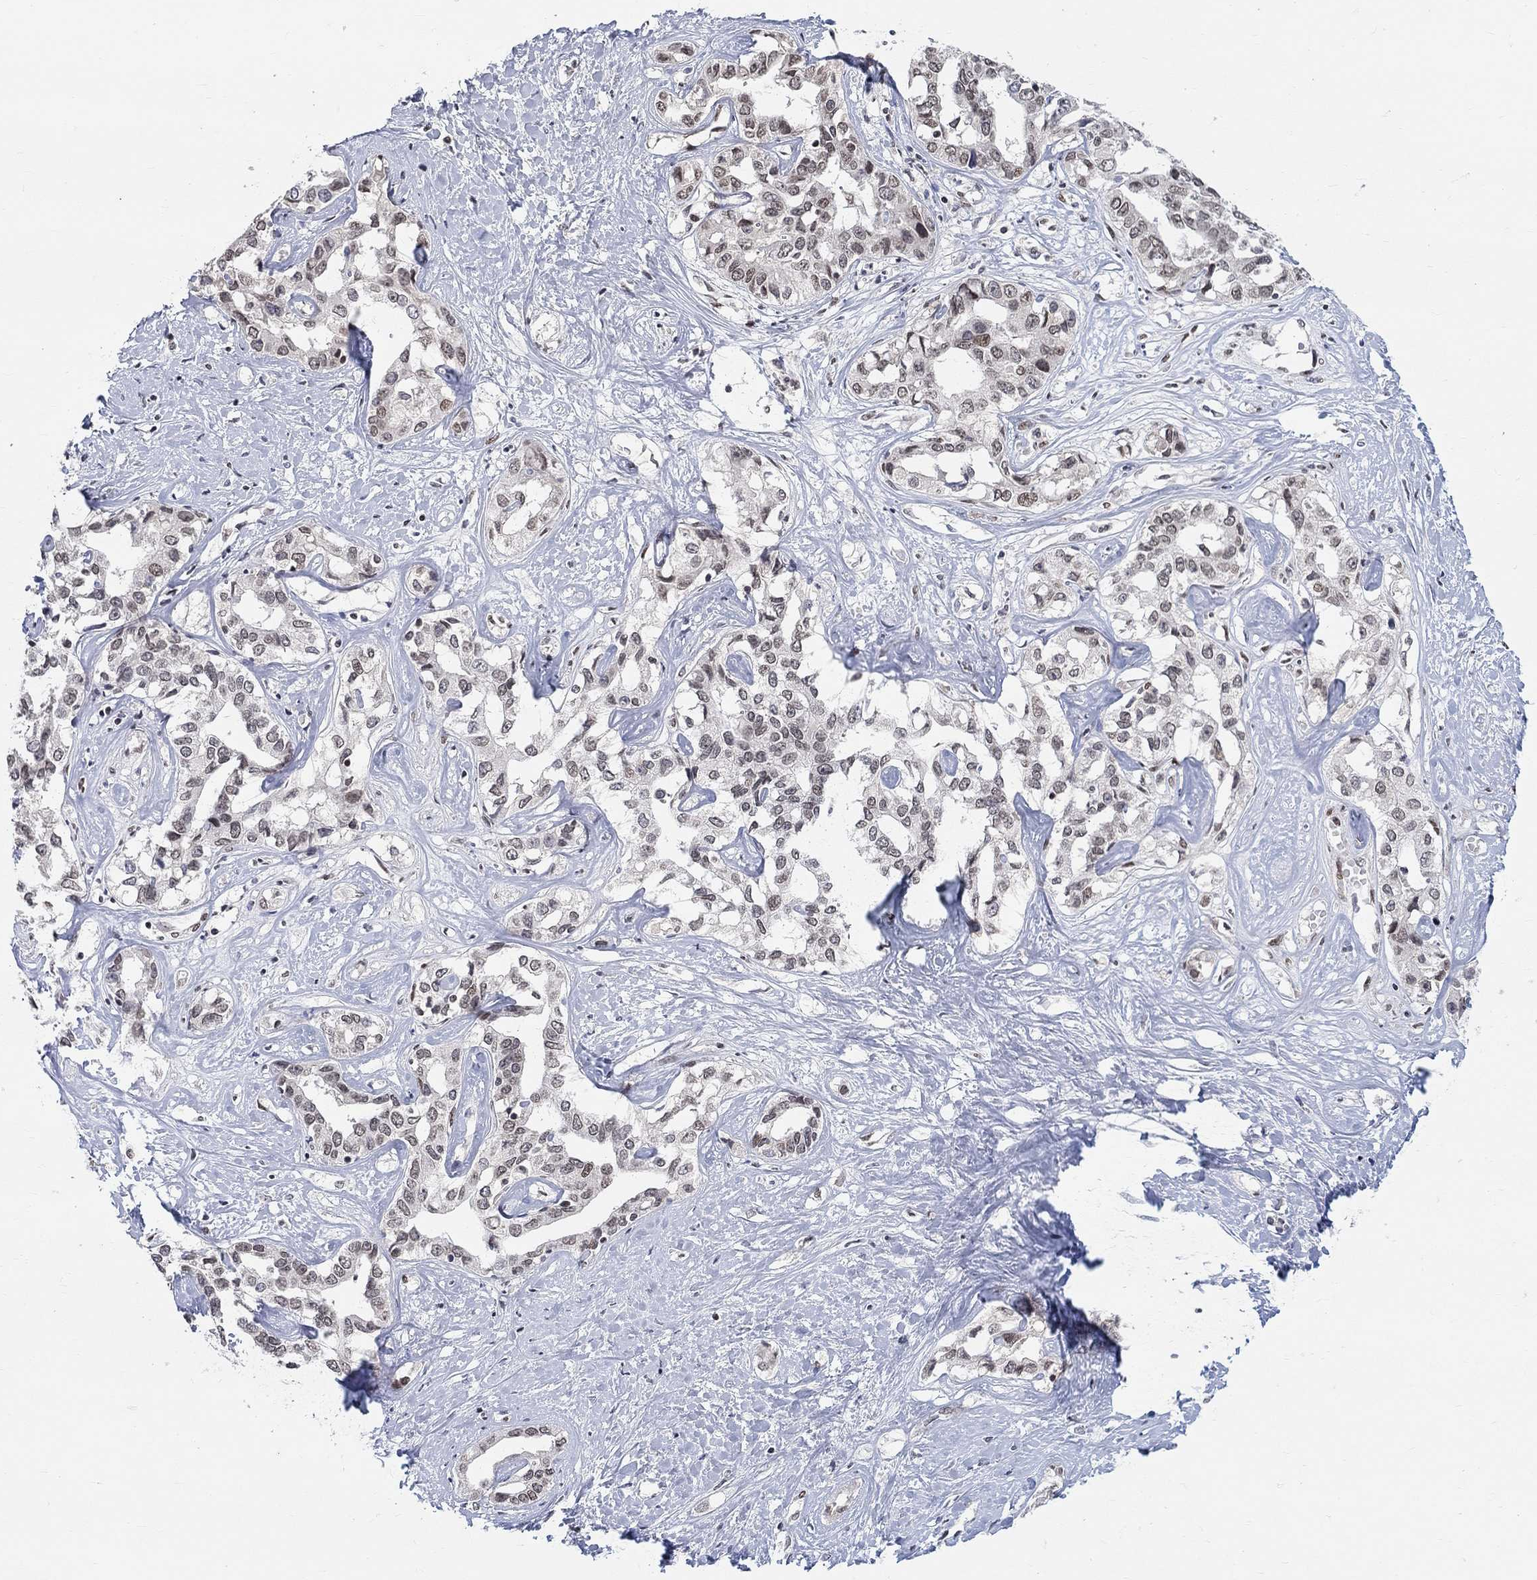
{"staining": {"intensity": "weak", "quantity": "<25%", "location": "nuclear"}, "tissue": "liver cancer", "cell_type": "Tumor cells", "image_type": "cancer", "snomed": [{"axis": "morphology", "description": "Cholangiocarcinoma"}, {"axis": "topography", "description": "Liver"}], "caption": "IHC micrograph of human liver cholangiocarcinoma stained for a protein (brown), which displays no expression in tumor cells.", "gene": "KLF12", "patient": {"sex": "male", "age": 59}}